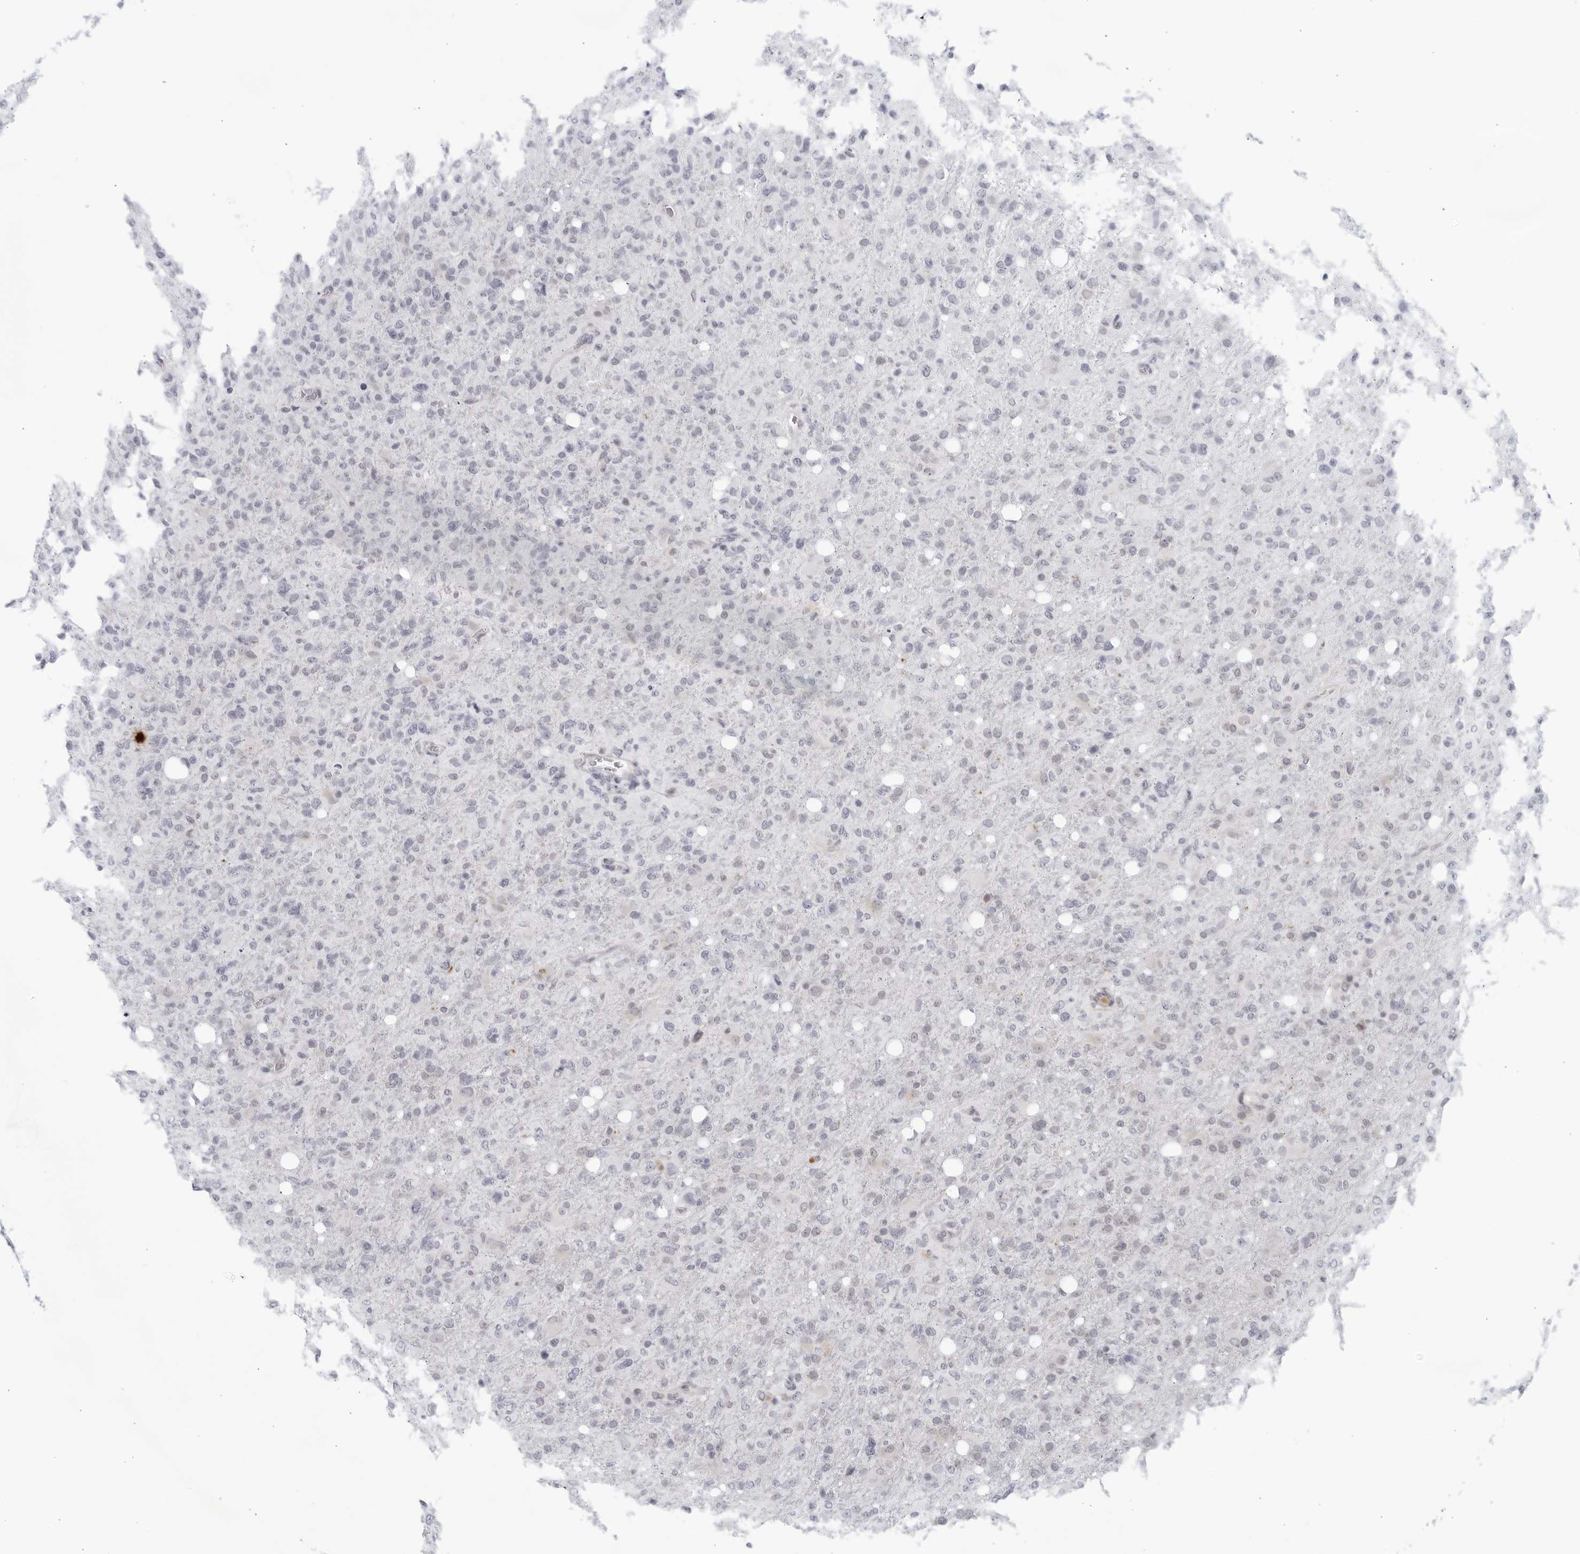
{"staining": {"intensity": "negative", "quantity": "none", "location": "none"}, "tissue": "glioma", "cell_type": "Tumor cells", "image_type": "cancer", "snomed": [{"axis": "morphology", "description": "Glioma, malignant, High grade"}, {"axis": "topography", "description": "Brain"}], "caption": "A photomicrograph of human high-grade glioma (malignant) is negative for staining in tumor cells.", "gene": "WDTC1", "patient": {"sex": "female", "age": 57}}